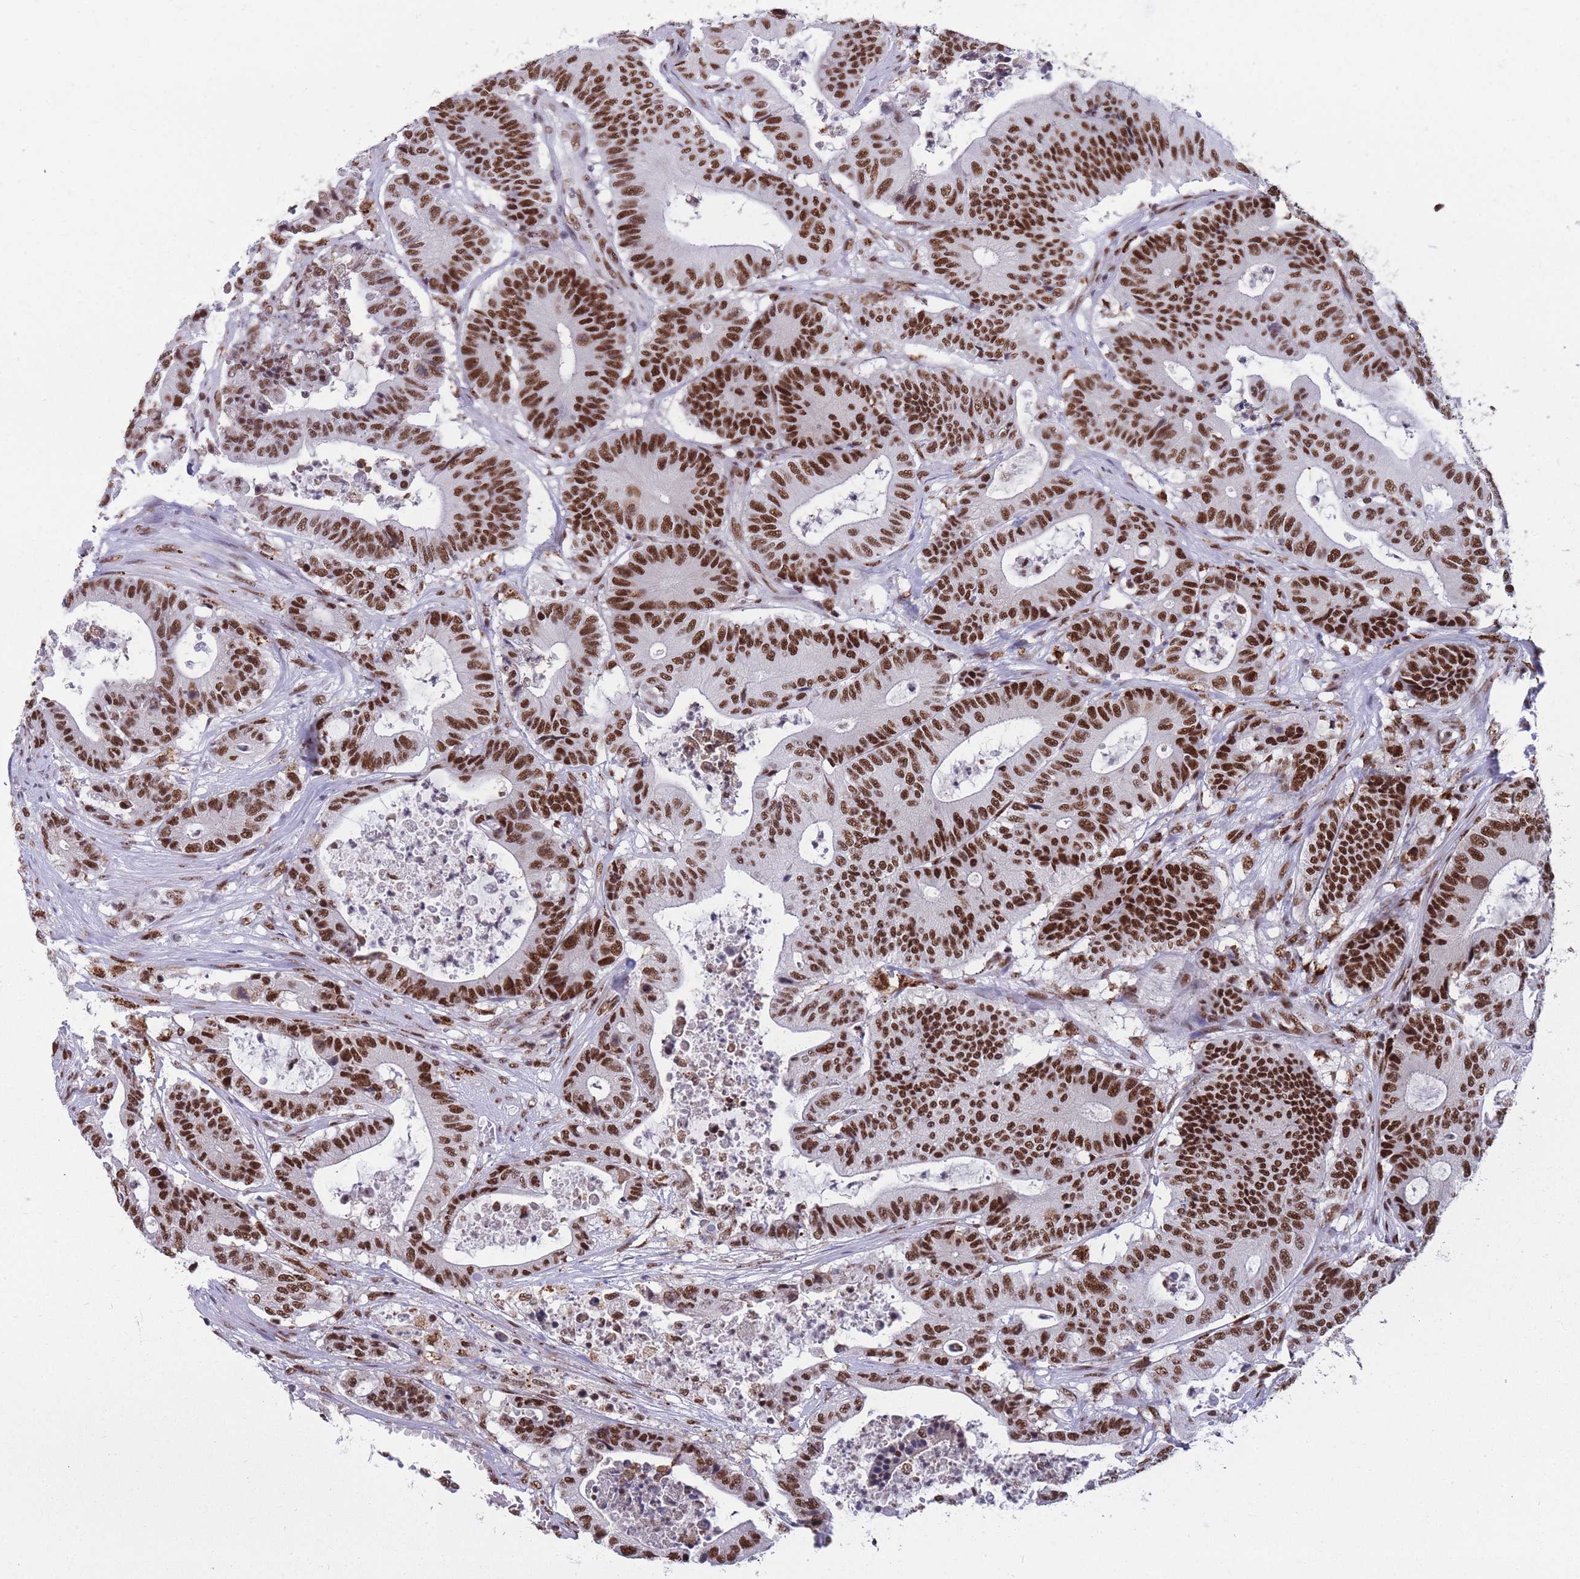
{"staining": {"intensity": "strong", "quantity": ">75%", "location": "nuclear"}, "tissue": "colorectal cancer", "cell_type": "Tumor cells", "image_type": "cancer", "snomed": [{"axis": "morphology", "description": "Adenocarcinoma, NOS"}, {"axis": "topography", "description": "Colon"}], "caption": "Strong nuclear expression is present in approximately >75% of tumor cells in colorectal adenocarcinoma.", "gene": "PRPF19", "patient": {"sex": "female", "age": 84}}